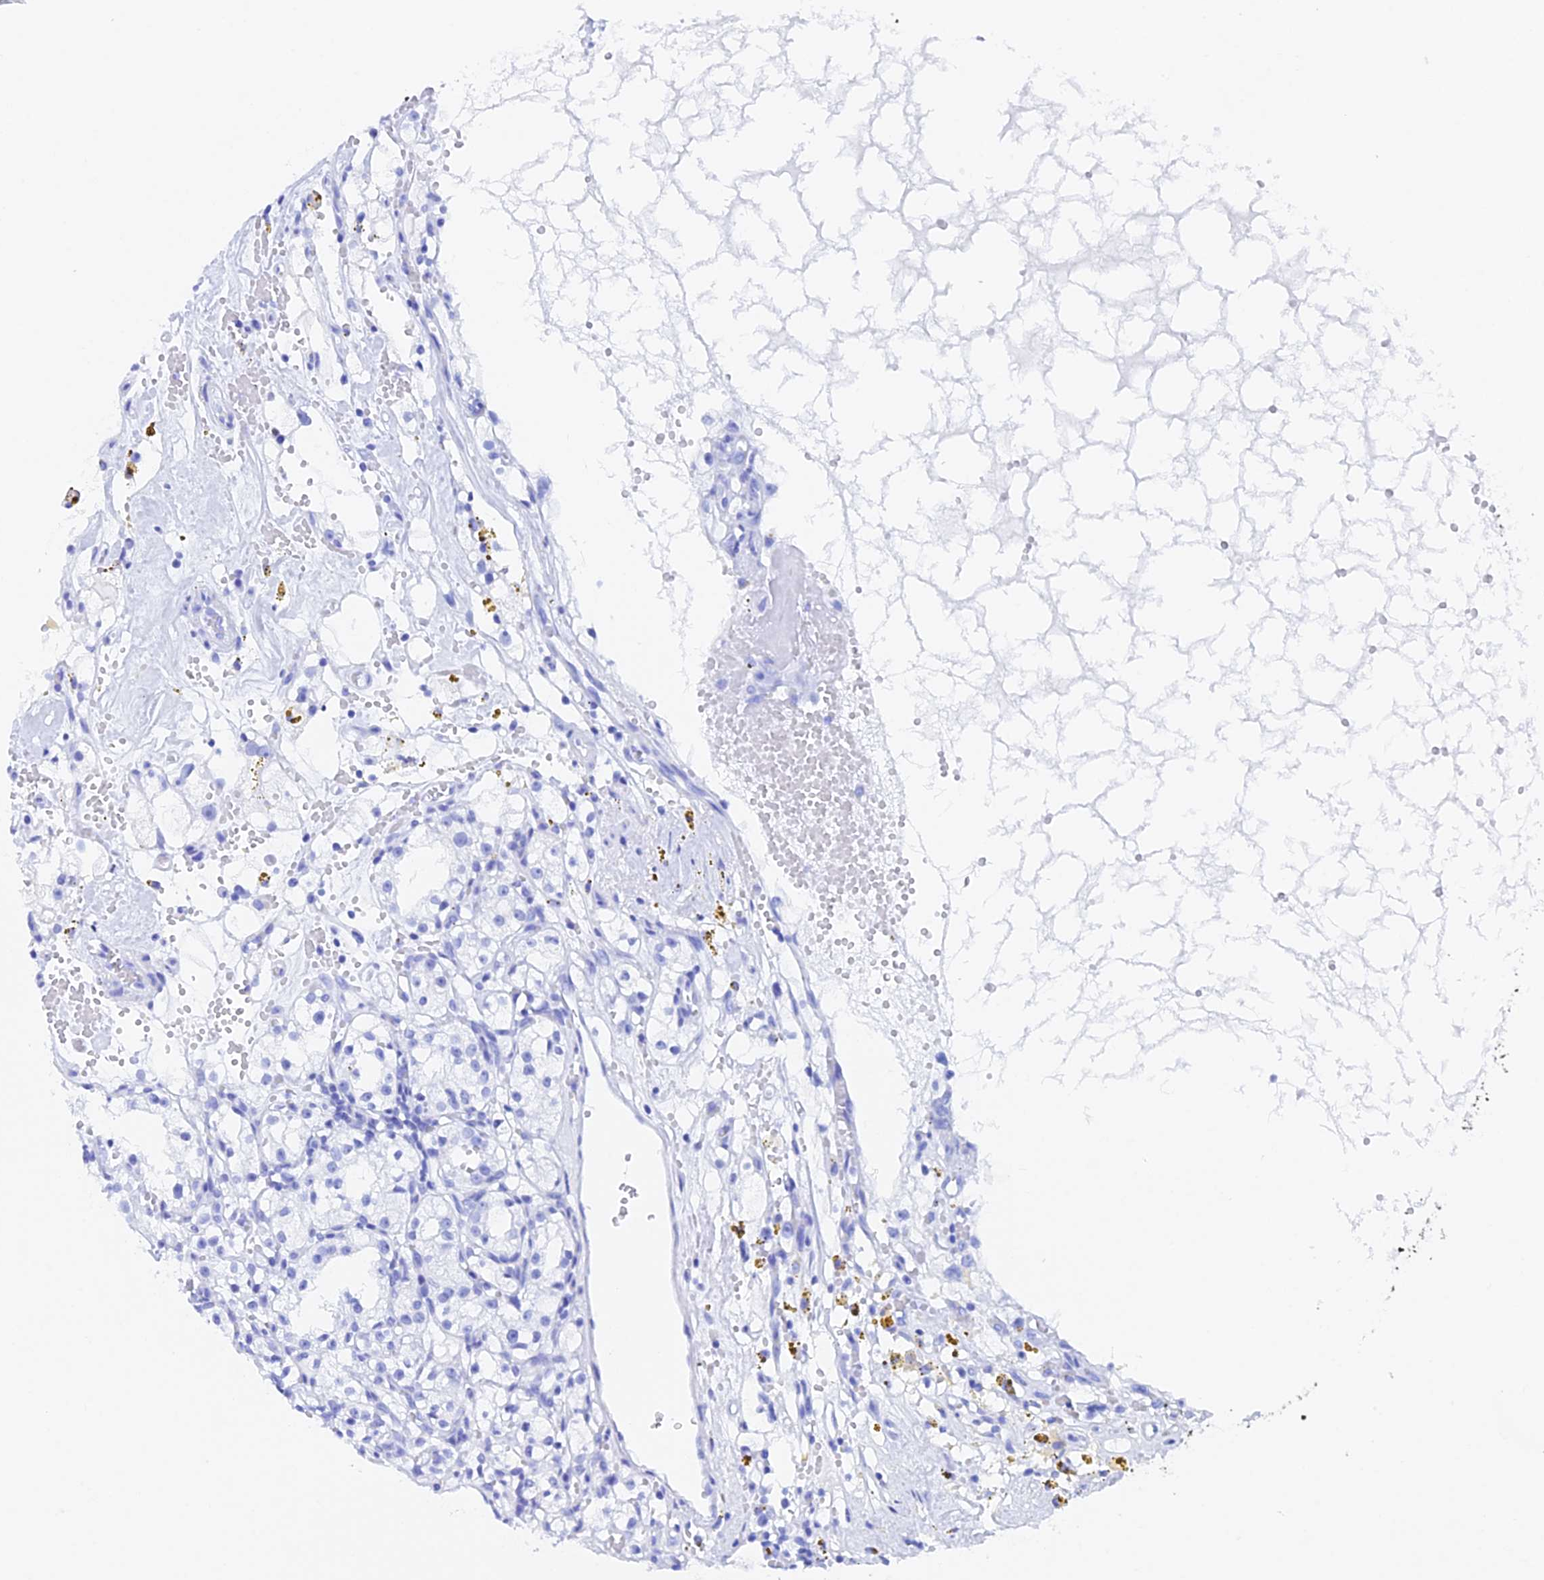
{"staining": {"intensity": "negative", "quantity": "none", "location": "none"}, "tissue": "renal cancer", "cell_type": "Tumor cells", "image_type": "cancer", "snomed": [{"axis": "morphology", "description": "Adenocarcinoma, NOS"}, {"axis": "topography", "description": "Kidney"}], "caption": "A high-resolution photomicrograph shows immunohistochemistry staining of renal adenocarcinoma, which reveals no significant positivity in tumor cells.", "gene": "TRIM24", "patient": {"sex": "male", "age": 56}}